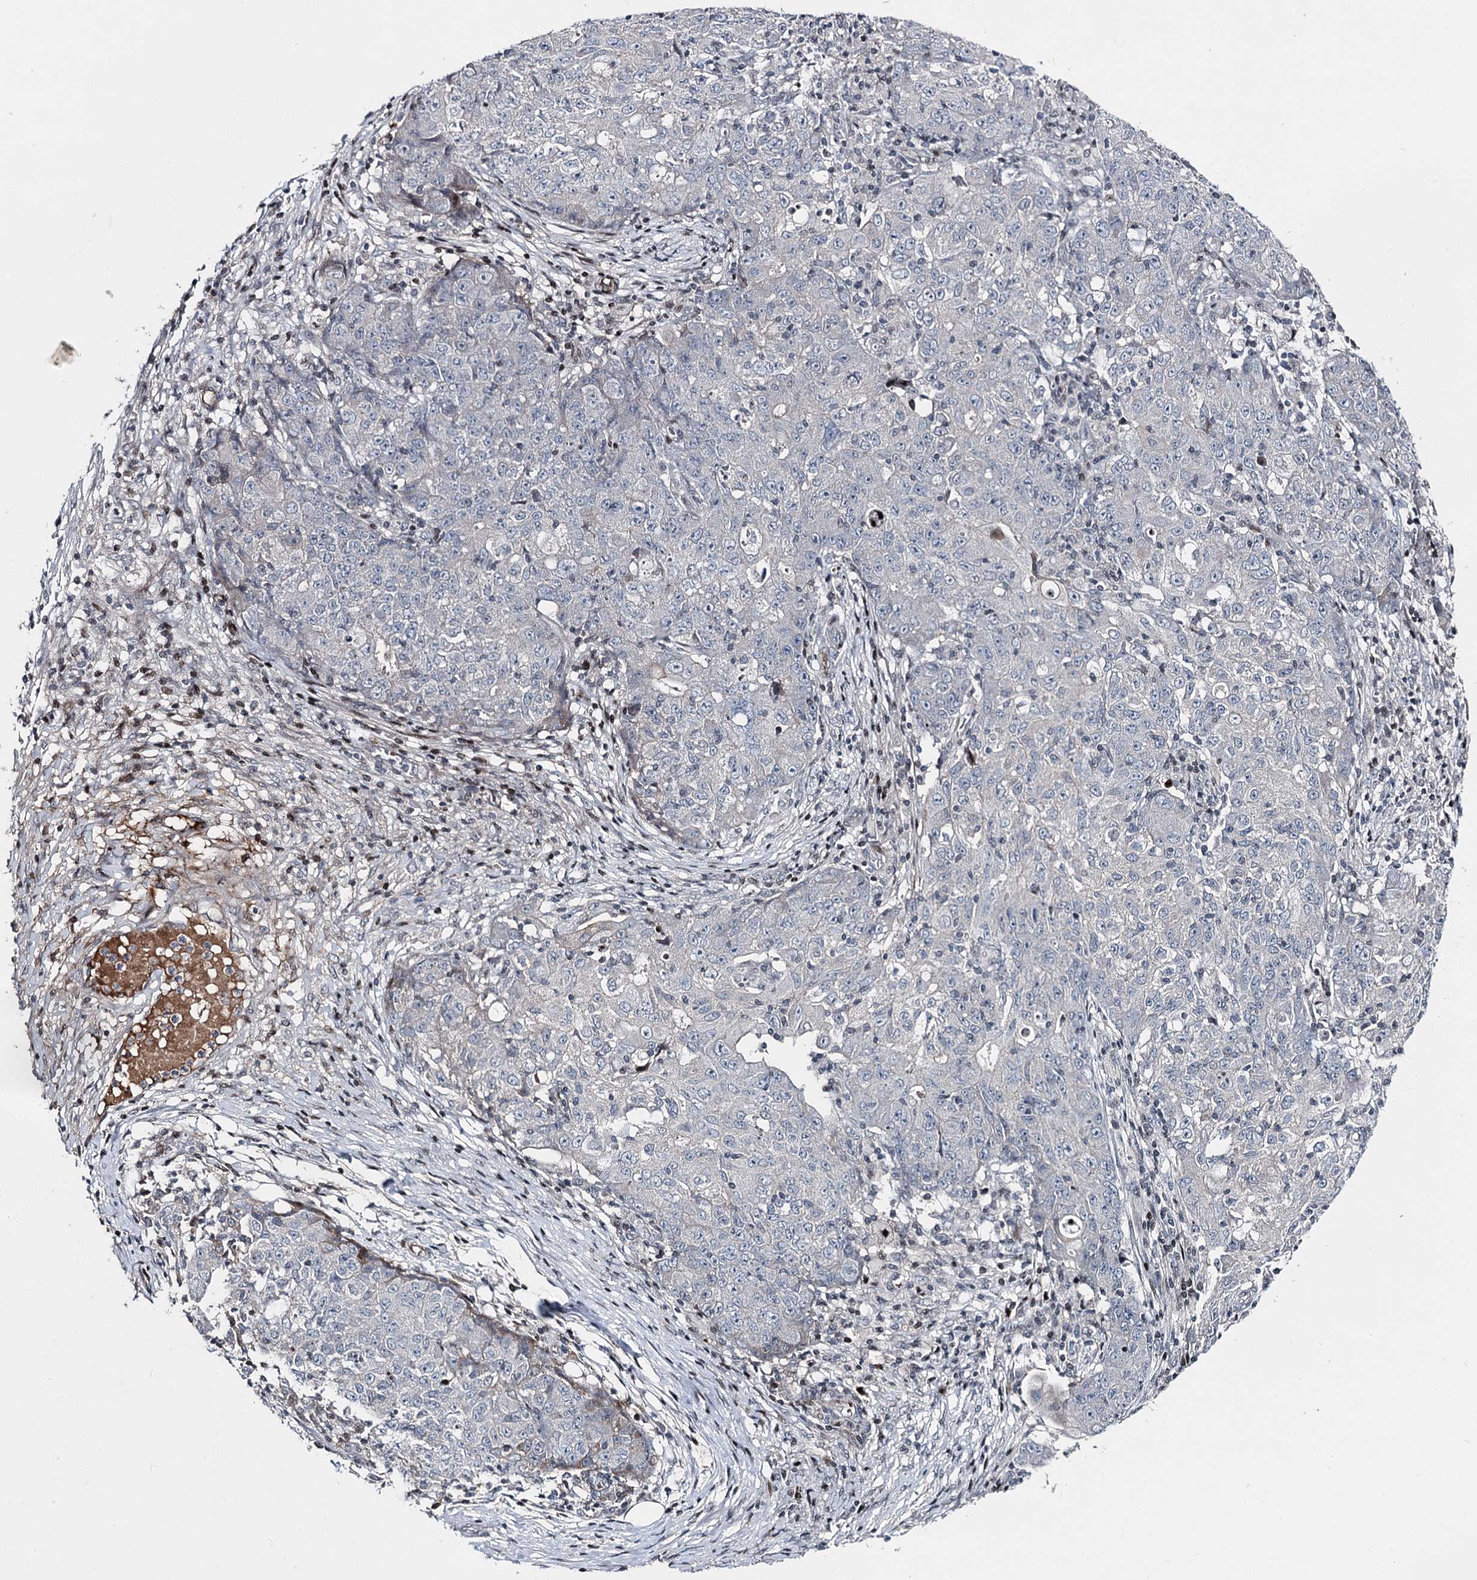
{"staining": {"intensity": "negative", "quantity": "none", "location": "none"}, "tissue": "ovarian cancer", "cell_type": "Tumor cells", "image_type": "cancer", "snomed": [{"axis": "morphology", "description": "Carcinoma, endometroid"}, {"axis": "topography", "description": "Ovary"}], "caption": "Immunohistochemistry (IHC) image of human ovarian cancer stained for a protein (brown), which shows no staining in tumor cells.", "gene": "ITFG2", "patient": {"sex": "female", "age": 42}}